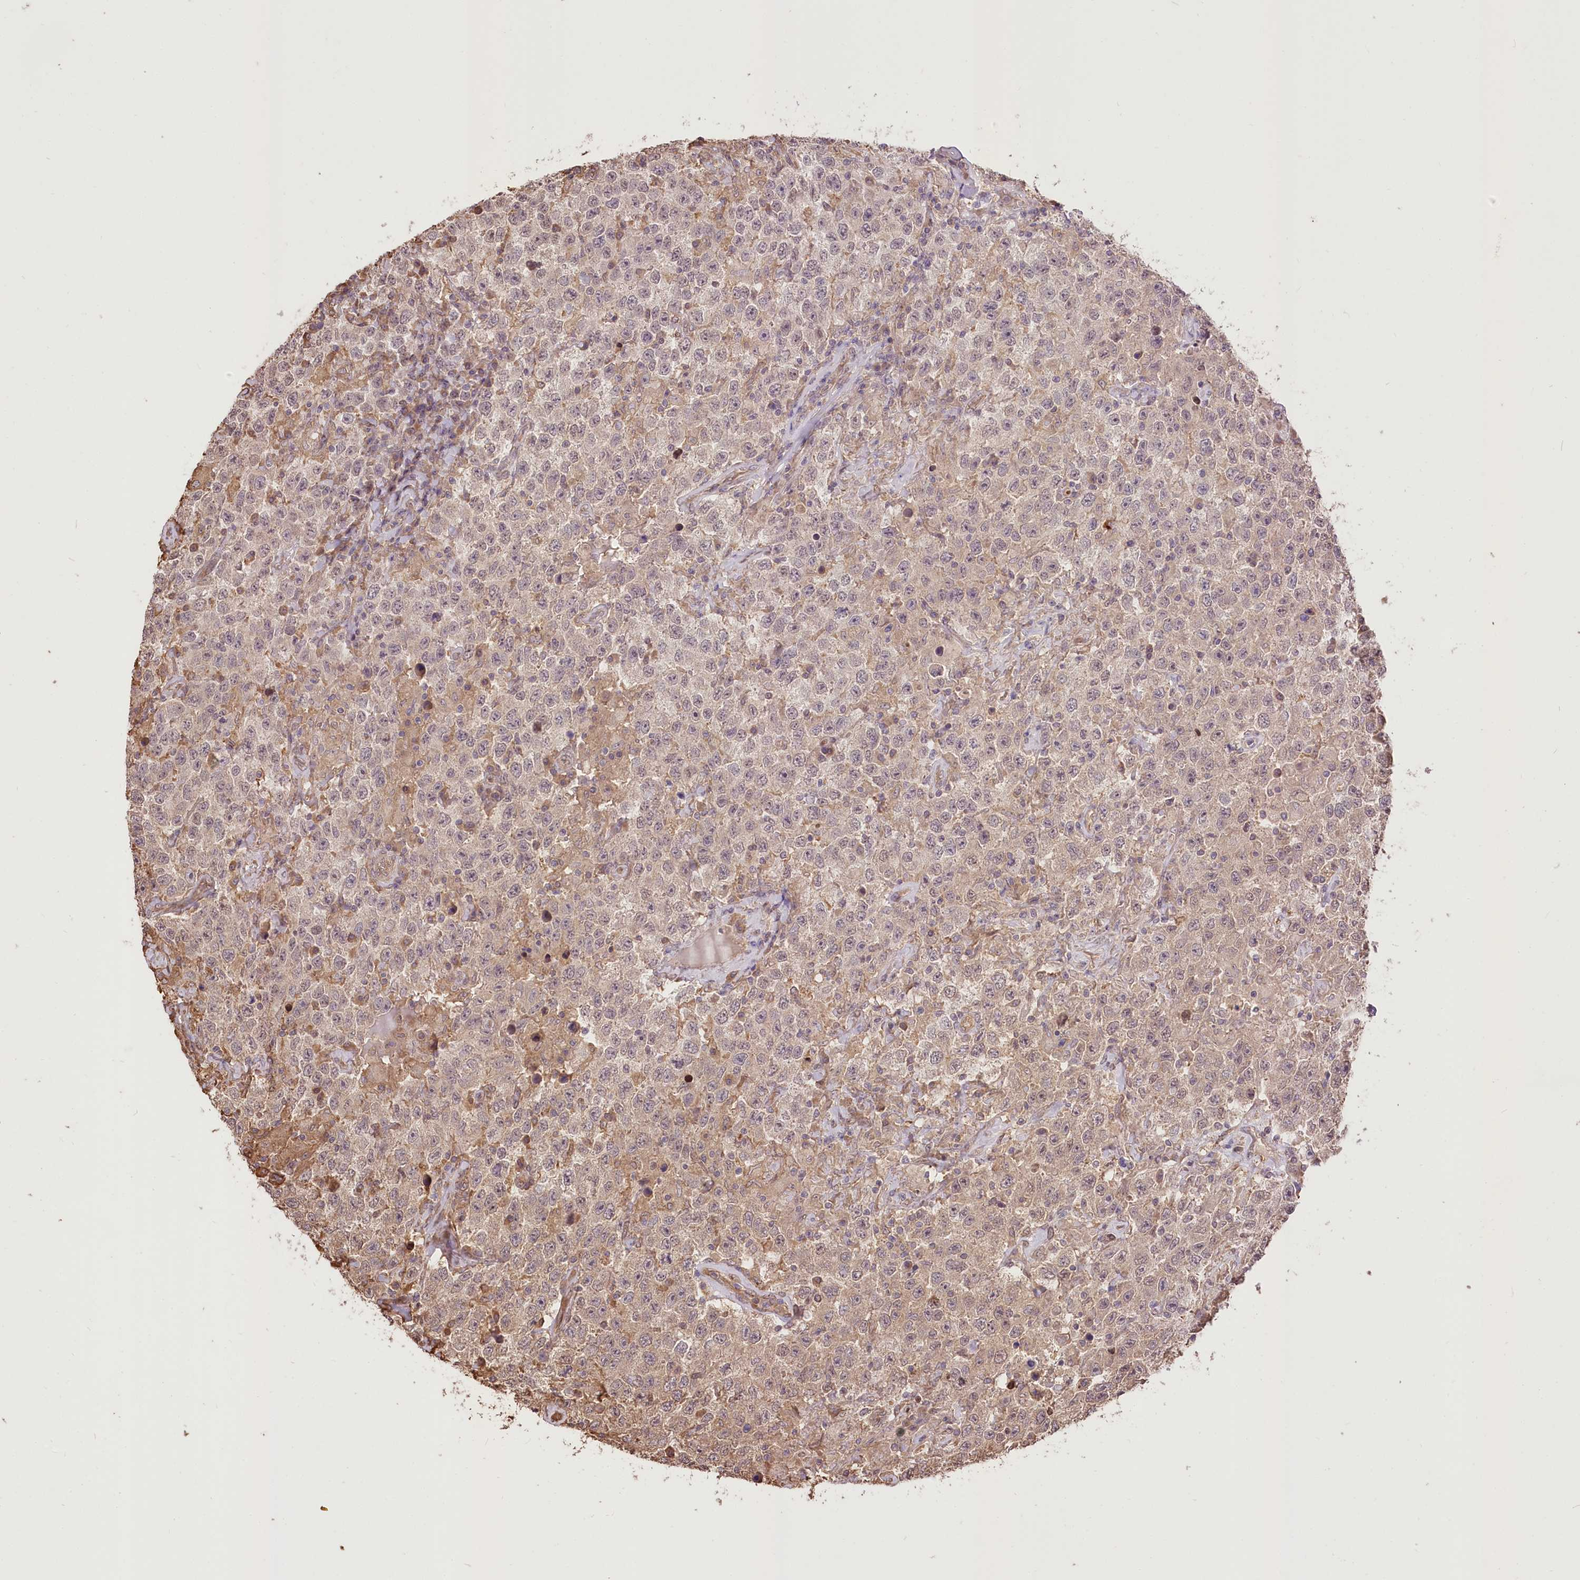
{"staining": {"intensity": "weak", "quantity": "<25%", "location": "cytoplasmic/membranous"}, "tissue": "testis cancer", "cell_type": "Tumor cells", "image_type": "cancer", "snomed": [{"axis": "morphology", "description": "Seminoma, NOS"}, {"axis": "topography", "description": "Testis"}], "caption": "The histopathology image exhibits no significant expression in tumor cells of seminoma (testis). Brightfield microscopy of immunohistochemistry stained with DAB (3,3'-diaminobenzidine) (brown) and hematoxylin (blue), captured at high magnification.", "gene": "R3HDM2", "patient": {"sex": "male", "age": 41}}